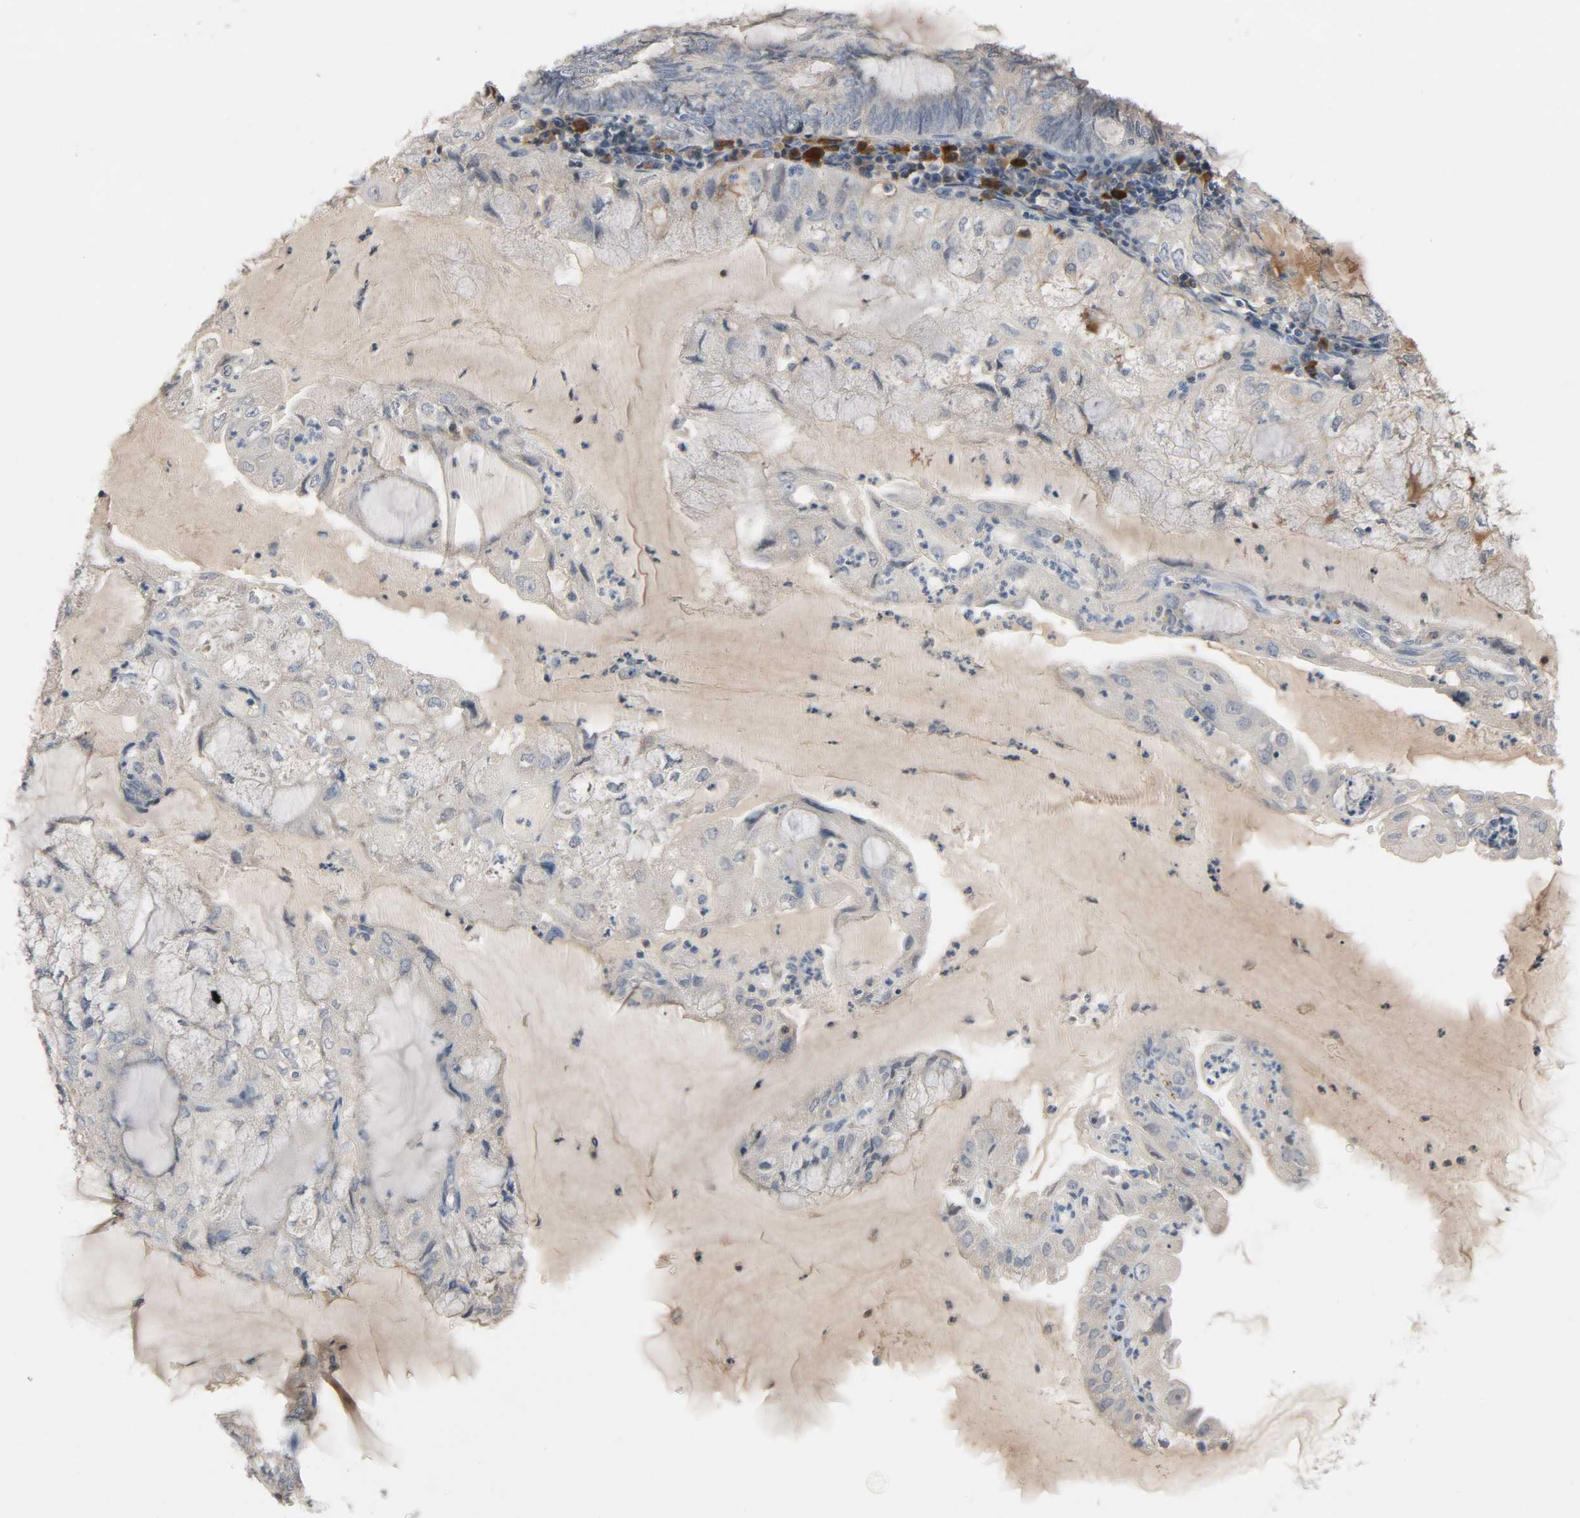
{"staining": {"intensity": "weak", "quantity": "<25%", "location": "cytoplasmic/membranous"}, "tissue": "endometrial cancer", "cell_type": "Tumor cells", "image_type": "cancer", "snomed": [{"axis": "morphology", "description": "Adenocarcinoma, NOS"}, {"axis": "topography", "description": "Endometrium"}], "caption": "Human endometrial adenocarcinoma stained for a protein using immunohistochemistry (IHC) demonstrates no expression in tumor cells.", "gene": "CD4", "patient": {"sex": "female", "age": 81}}